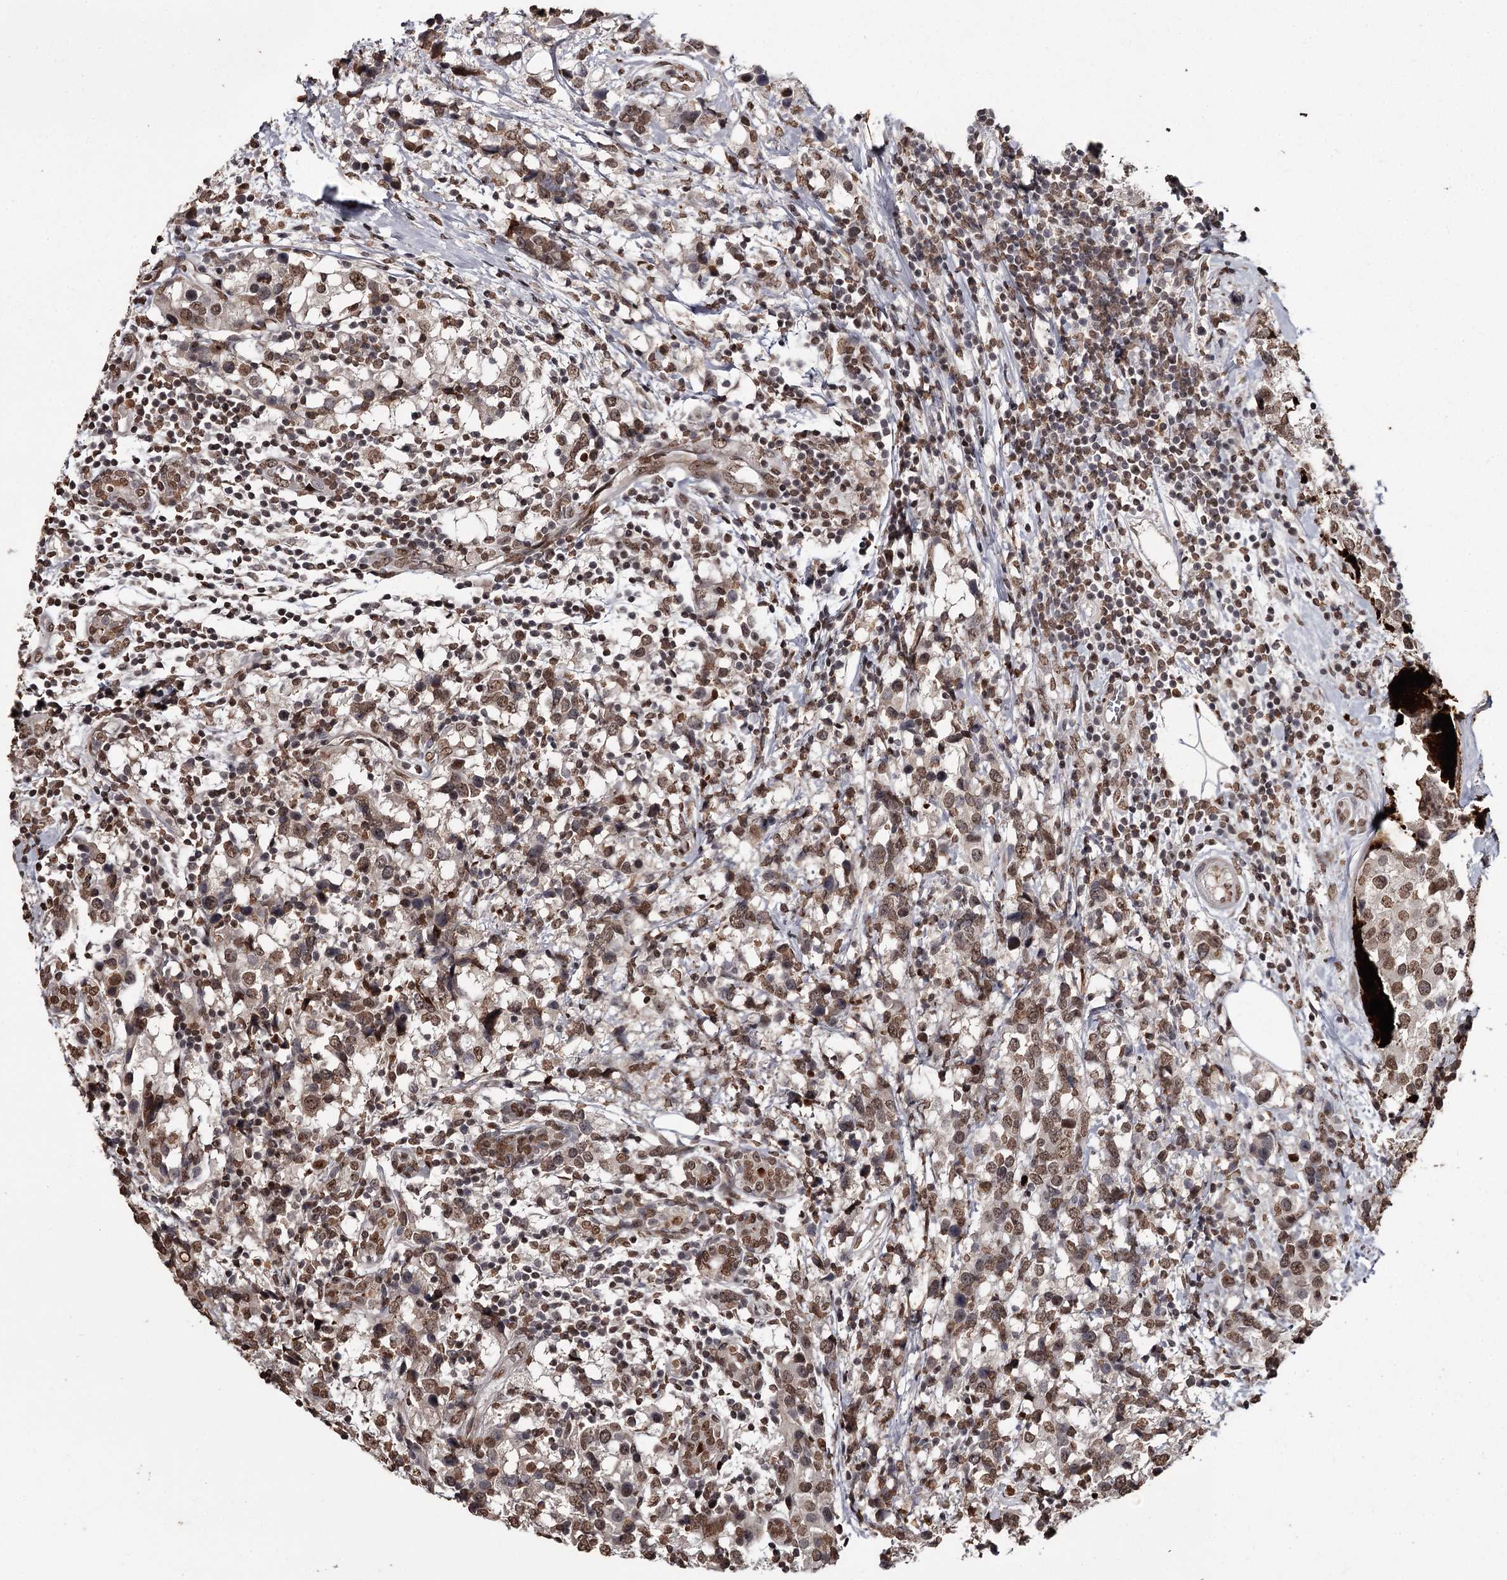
{"staining": {"intensity": "strong", "quantity": ">75%", "location": "nuclear"}, "tissue": "breast cancer", "cell_type": "Tumor cells", "image_type": "cancer", "snomed": [{"axis": "morphology", "description": "Lobular carcinoma"}, {"axis": "topography", "description": "Breast"}], "caption": "Strong nuclear staining is identified in about >75% of tumor cells in breast lobular carcinoma.", "gene": "THYN1", "patient": {"sex": "female", "age": 59}}